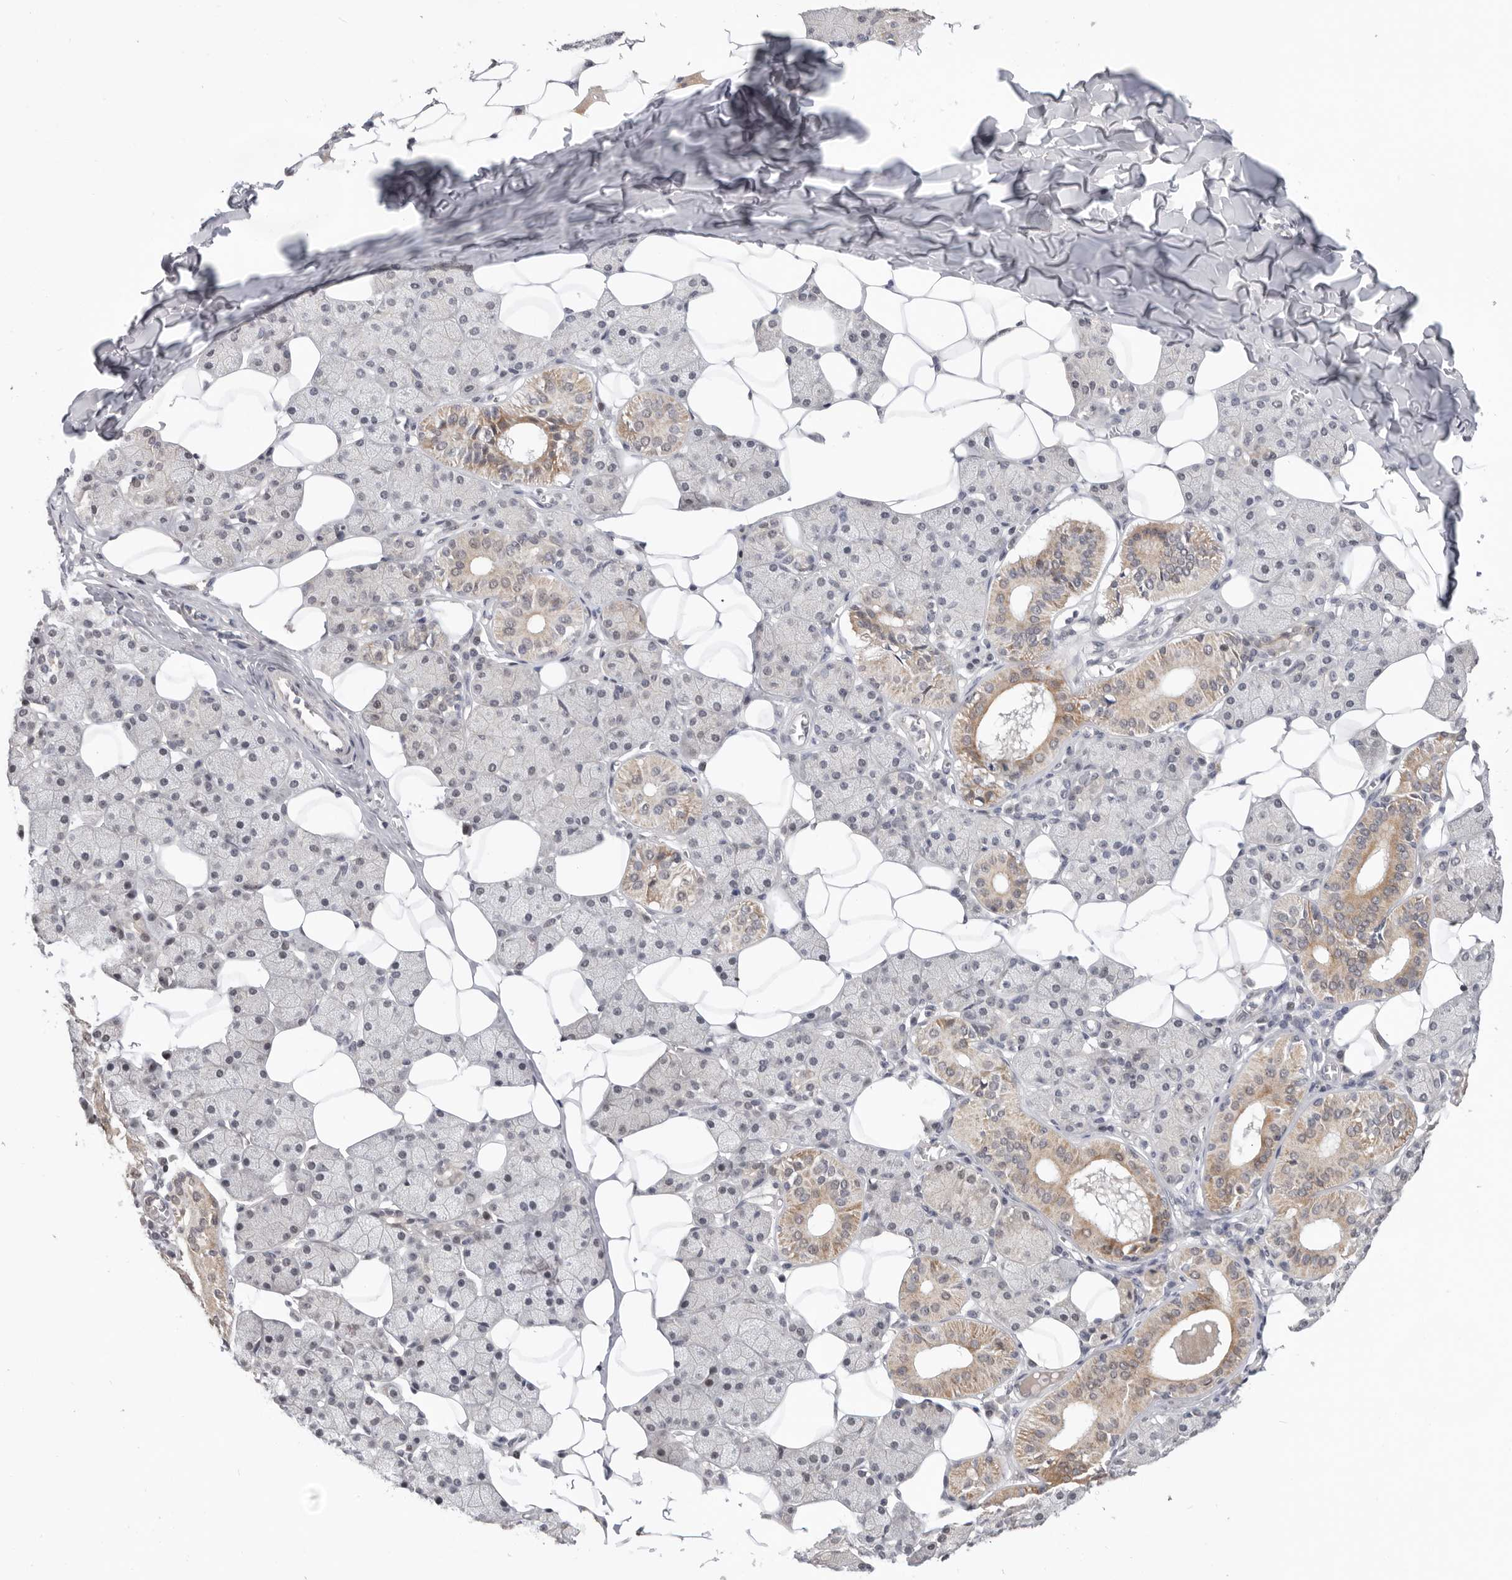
{"staining": {"intensity": "moderate", "quantity": "<25%", "location": "cytoplasmic/membranous"}, "tissue": "salivary gland", "cell_type": "Glandular cells", "image_type": "normal", "snomed": [{"axis": "morphology", "description": "Normal tissue, NOS"}, {"axis": "topography", "description": "Salivary gland"}], "caption": "Moderate cytoplasmic/membranous protein expression is present in approximately <25% of glandular cells in salivary gland. (brown staining indicates protein expression, while blue staining denotes nuclei).", "gene": "BRCA2", "patient": {"sex": "female", "age": 33}}